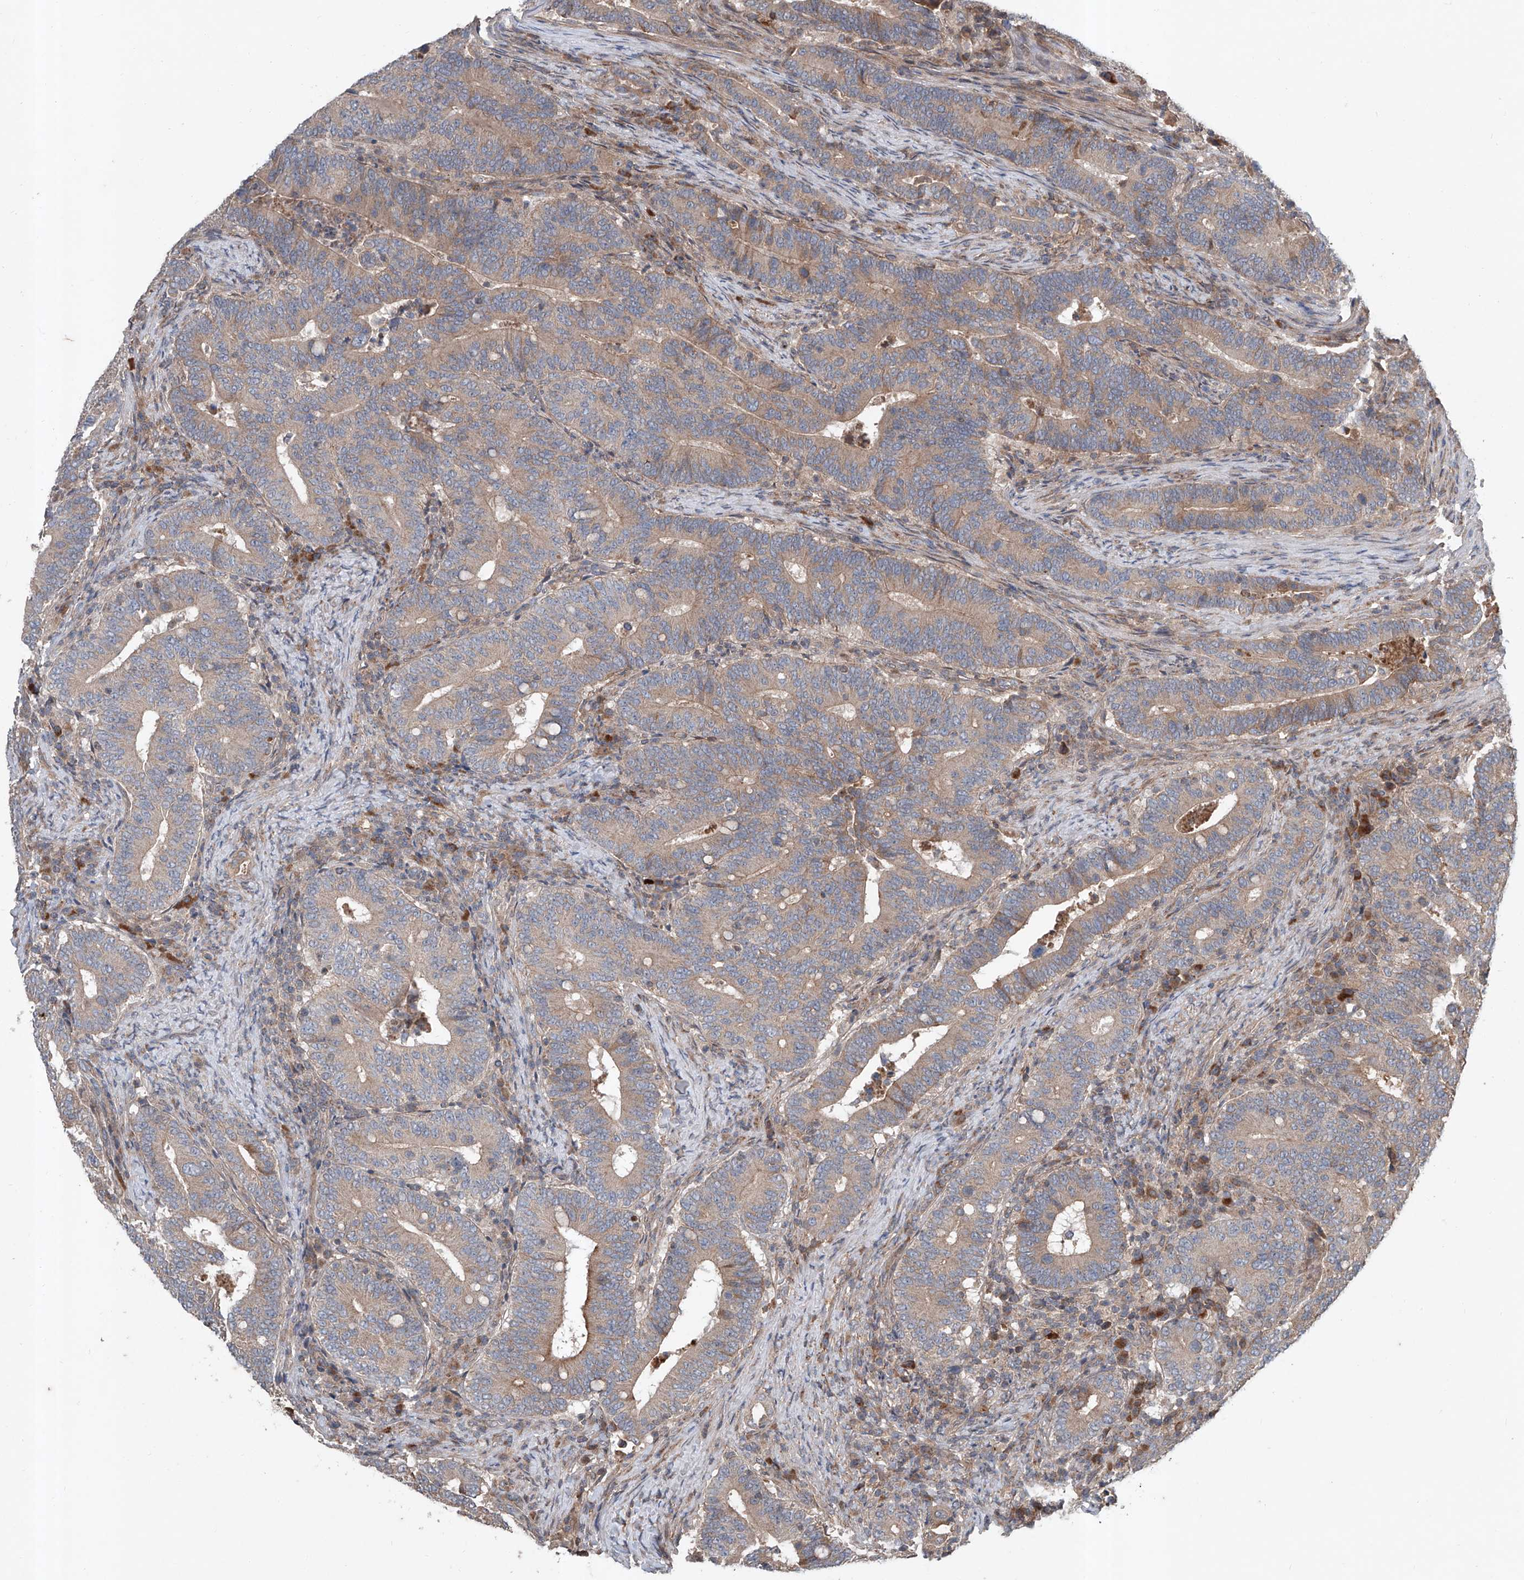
{"staining": {"intensity": "weak", "quantity": ">75%", "location": "cytoplasmic/membranous"}, "tissue": "colorectal cancer", "cell_type": "Tumor cells", "image_type": "cancer", "snomed": [{"axis": "morphology", "description": "Adenocarcinoma, NOS"}, {"axis": "topography", "description": "Colon"}], "caption": "Protein expression analysis of human adenocarcinoma (colorectal) reveals weak cytoplasmic/membranous positivity in about >75% of tumor cells.", "gene": "ADAM23", "patient": {"sex": "female", "age": 66}}